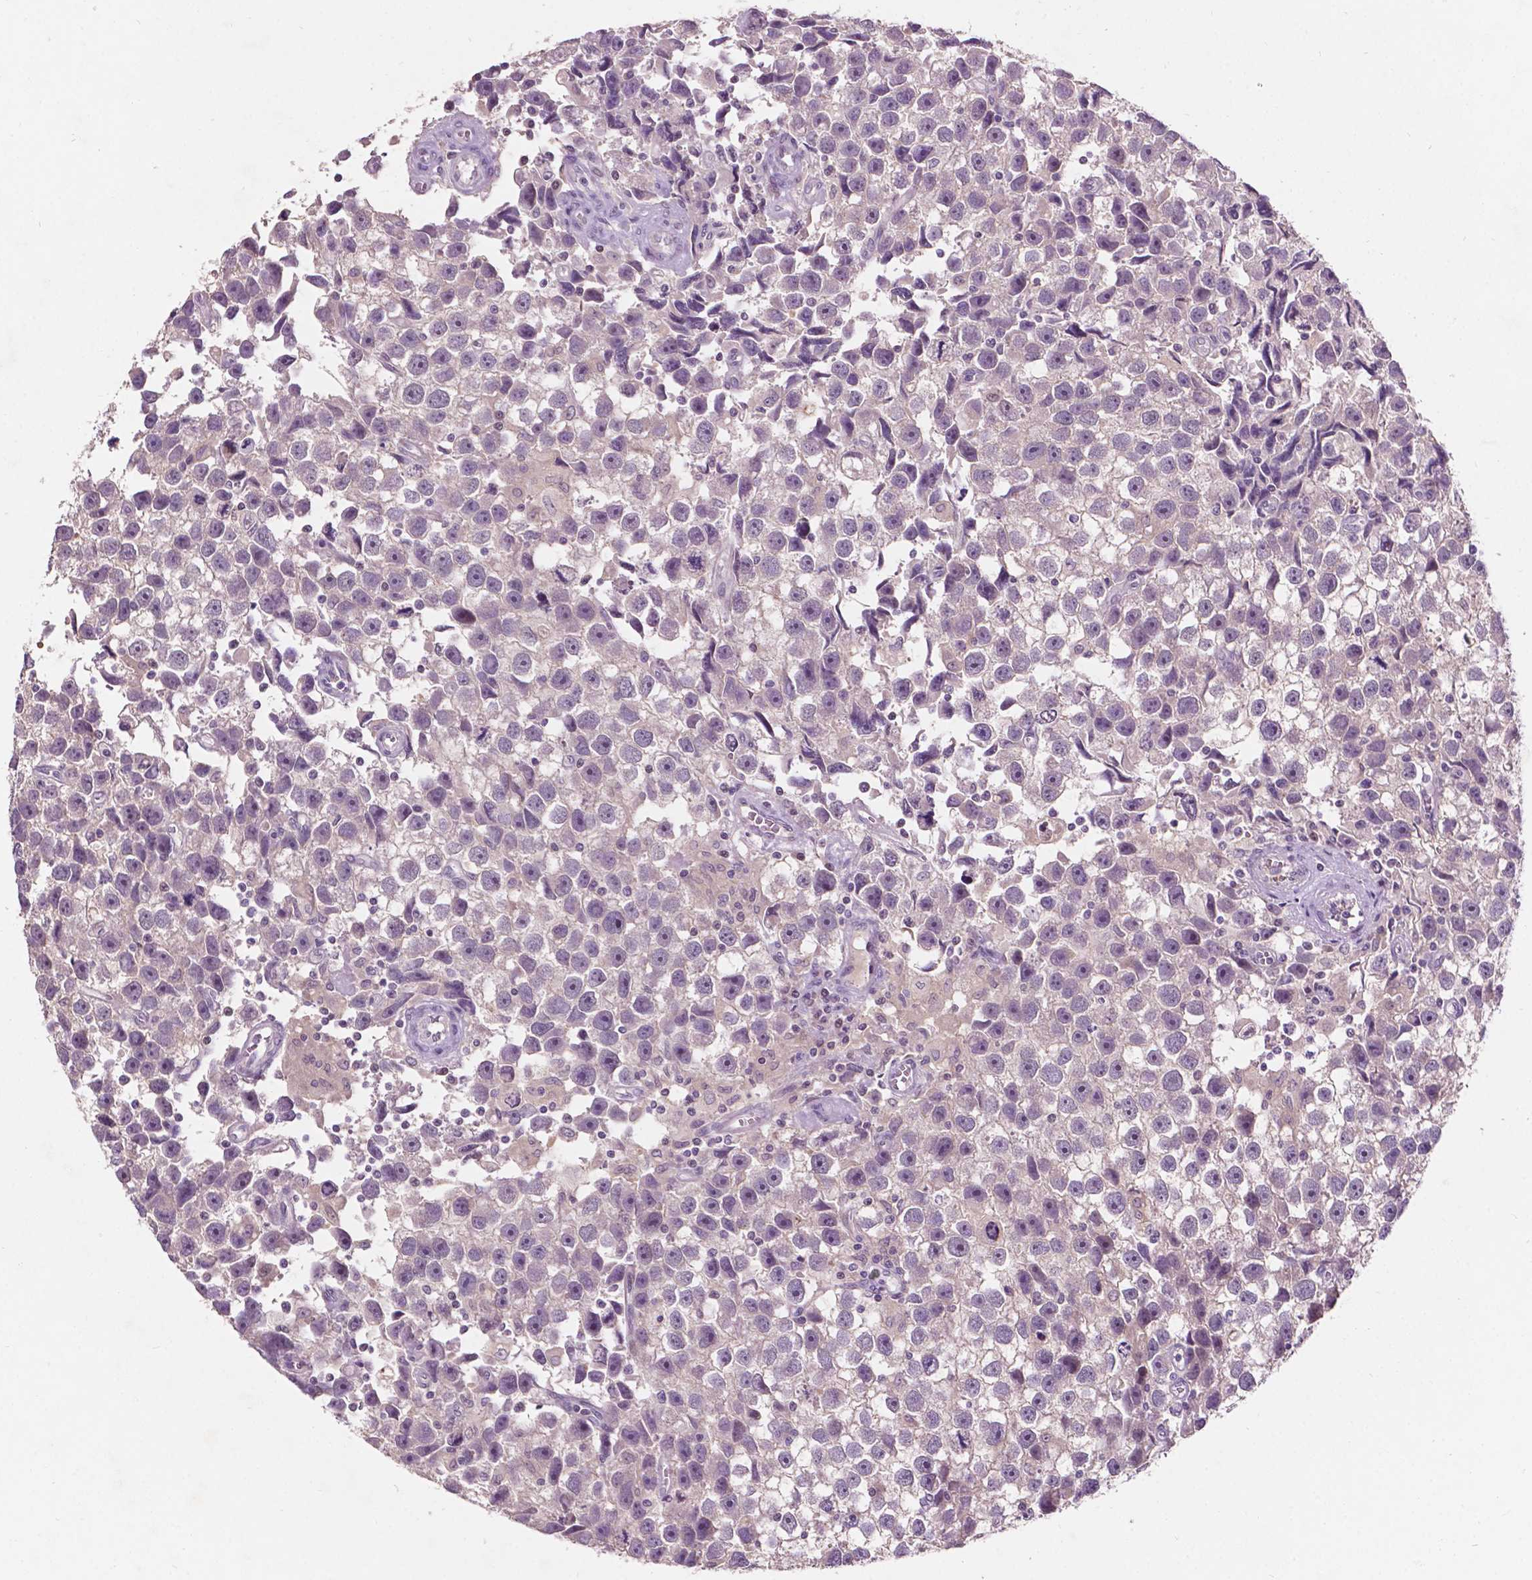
{"staining": {"intensity": "negative", "quantity": "none", "location": "none"}, "tissue": "testis cancer", "cell_type": "Tumor cells", "image_type": "cancer", "snomed": [{"axis": "morphology", "description": "Seminoma, NOS"}, {"axis": "topography", "description": "Testis"}], "caption": "The IHC micrograph has no significant staining in tumor cells of testis cancer (seminoma) tissue. (Brightfield microscopy of DAB (3,3'-diaminobenzidine) IHC at high magnification).", "gene": "TM6SF2", "patient": {"sex": "male", "age": 43}}